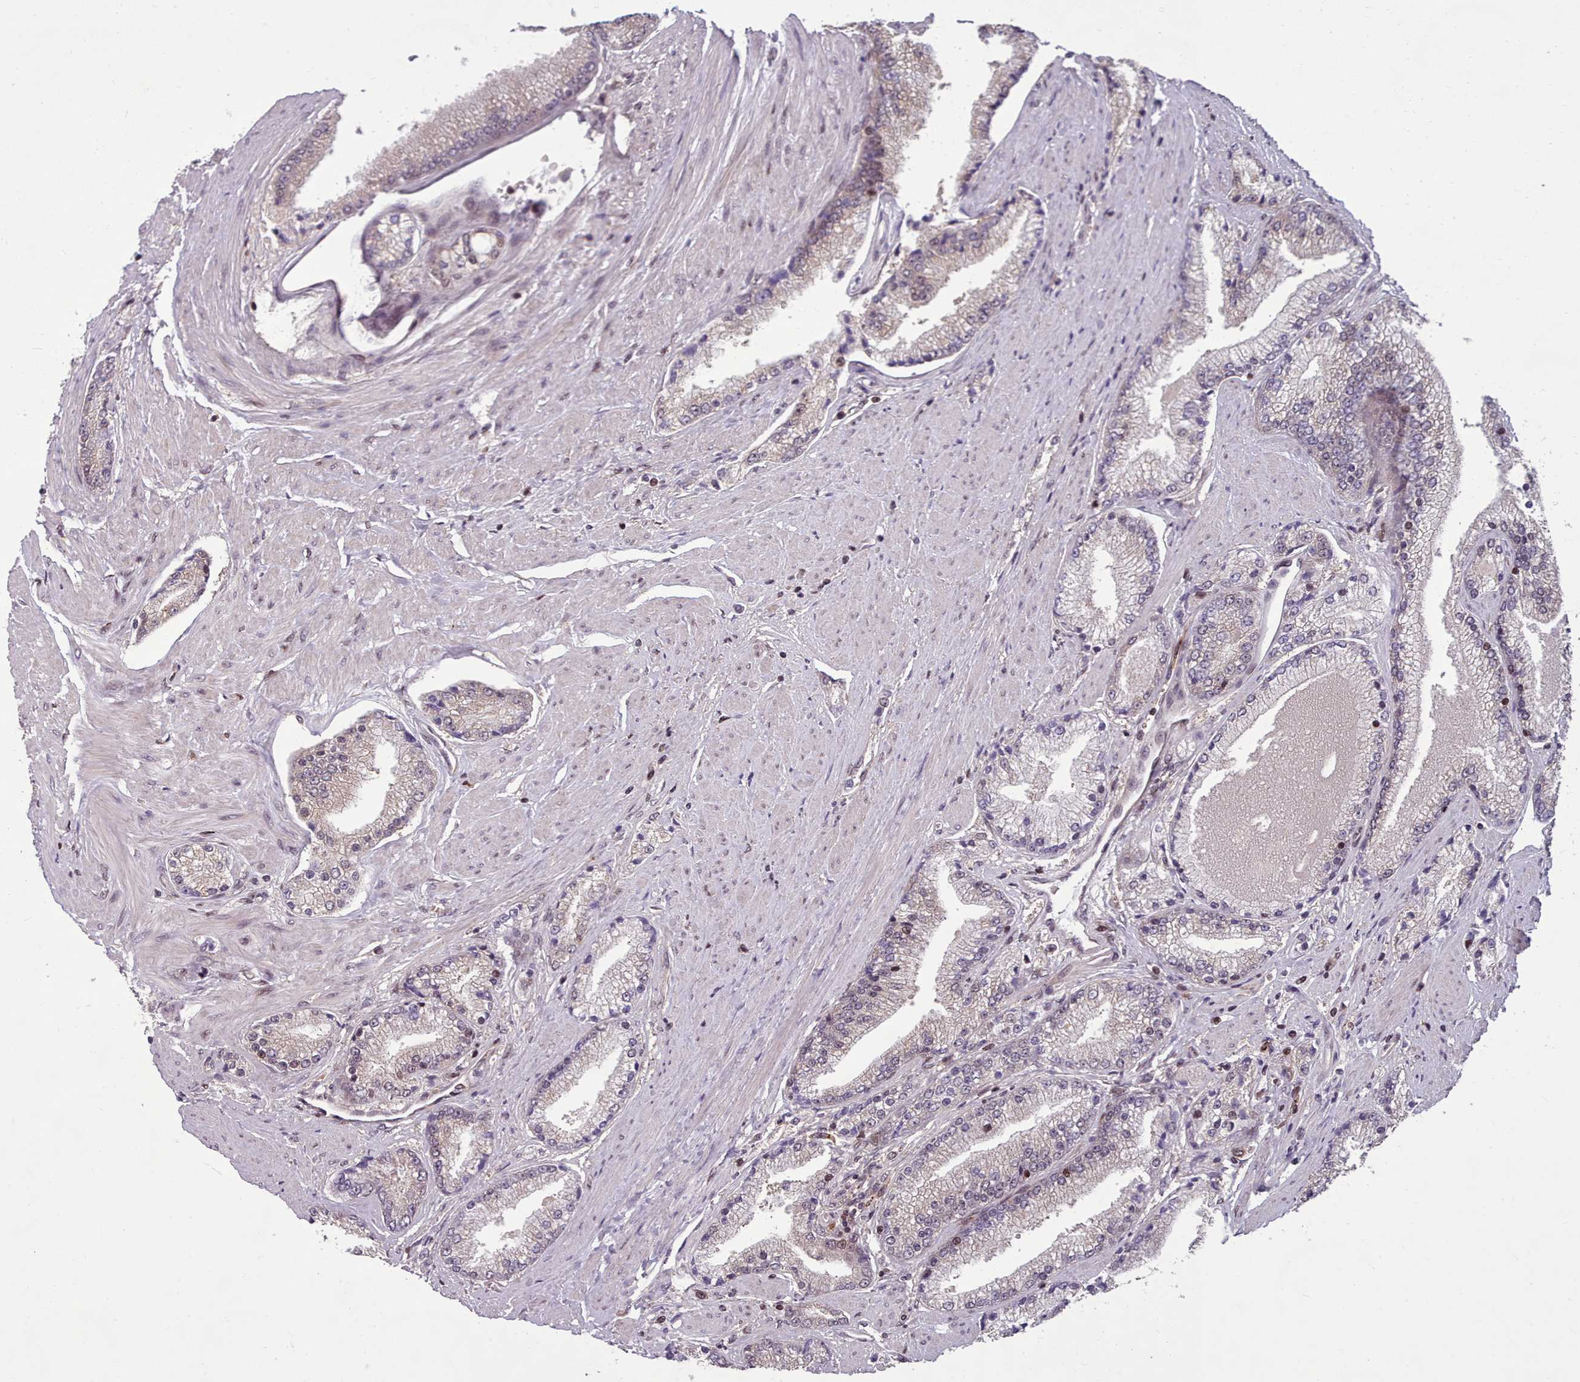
{"staining": {"intensity": "negative", "quantity": "none", "location": "none"}, "tissue": "prostate cancer", "cell_type": "Tumor cells", "image_type": "cancer", "snomed": [{"axis": "morphology", "description": "Adenocarcinoma, High grade"}, {"axis": "topography", "description": "Prostate"}], "caption": "Immunohistochemistry of prostate cancer exhibits no positivity in tumor cells. (DAB (3,3'-diaminobenzidine) immunohistochemistry, high magnification).", "gene": "ENSA", "patient": {"sex": "male", "age": 67}}